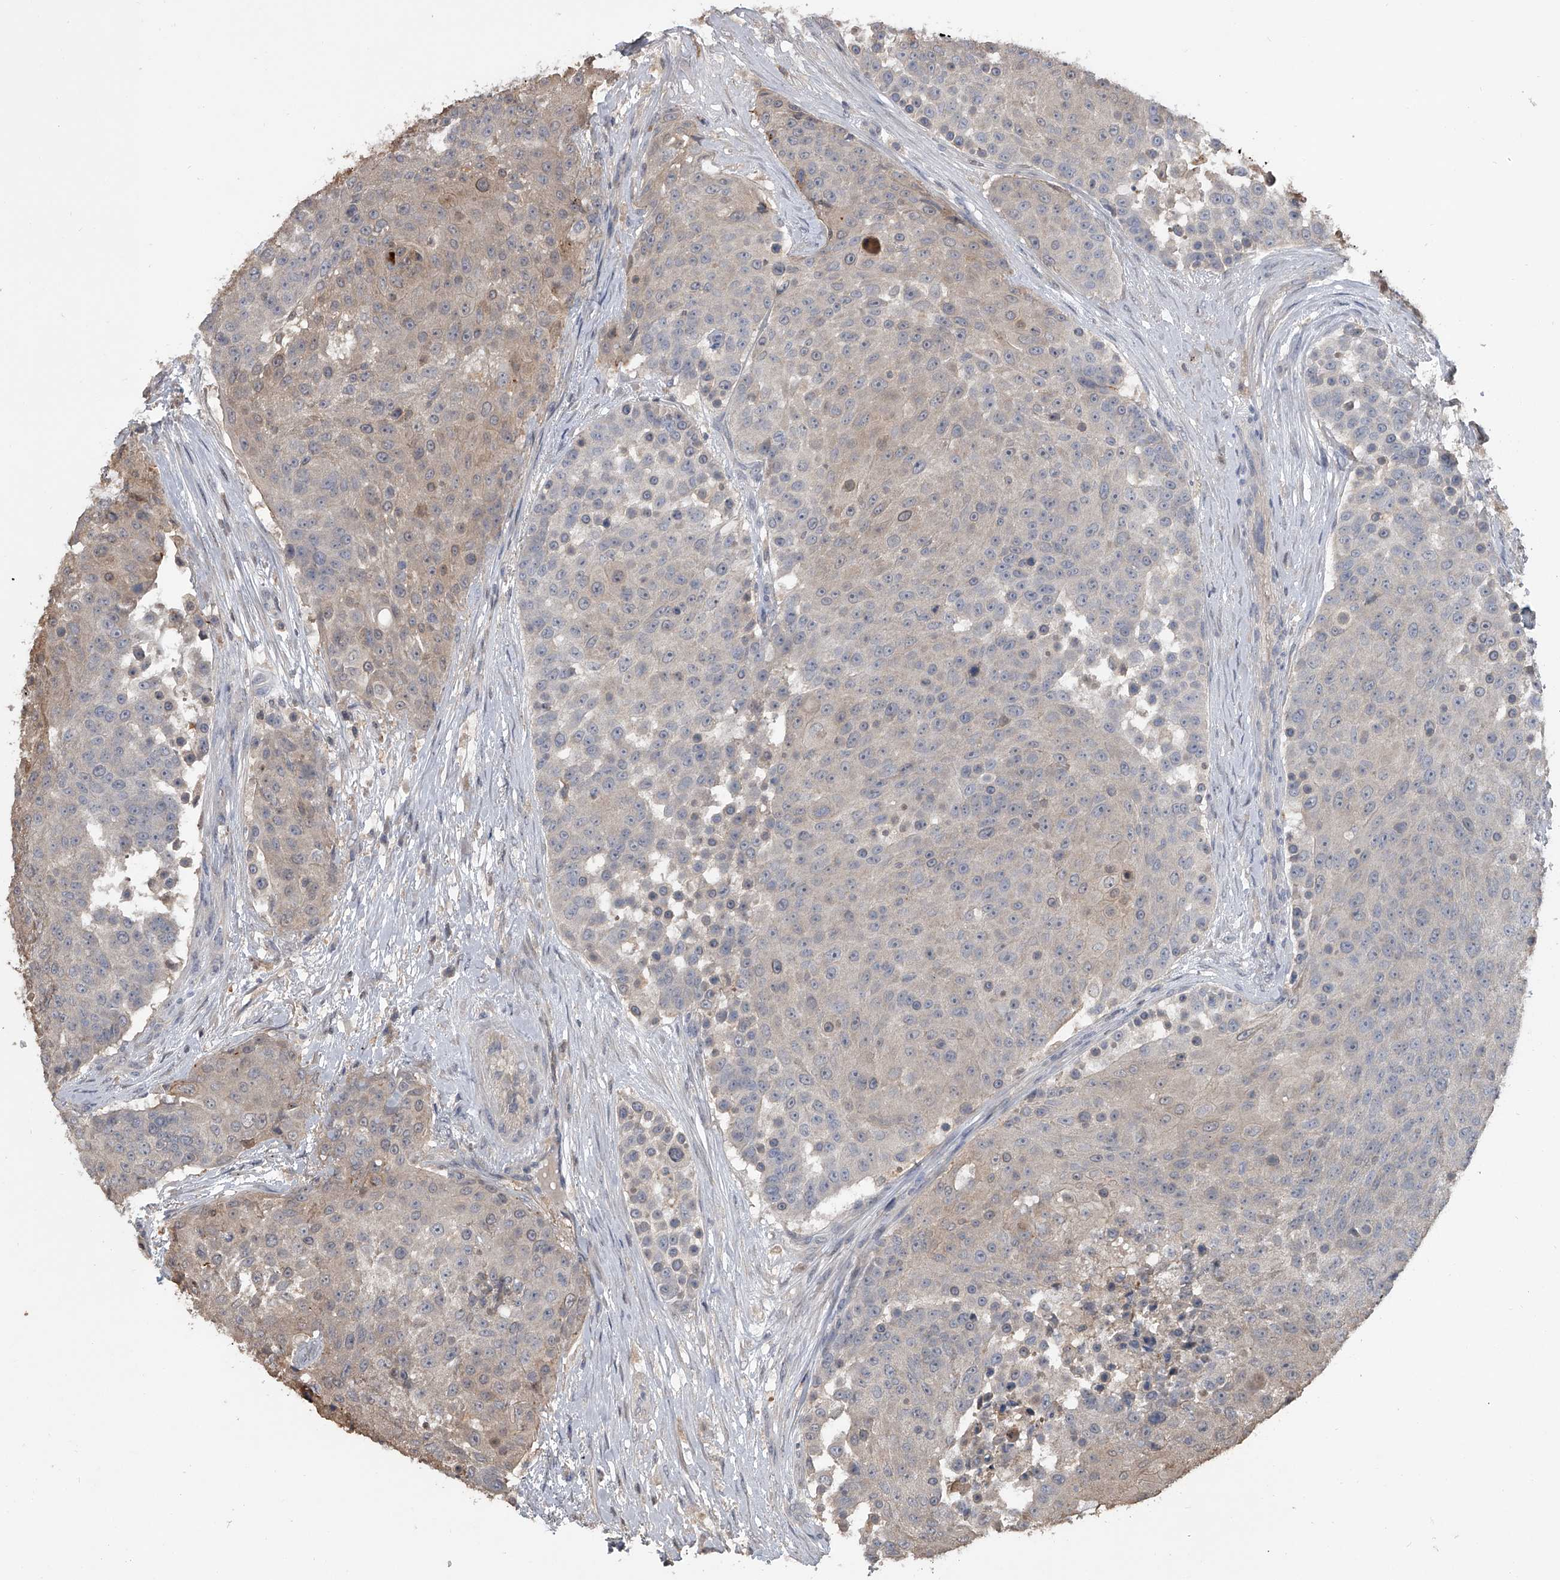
{"staining": {"intensity": "weak", "quantity": "<25%", "location": "cytoplasmic/membranous"}, "tissue": "urothelial cancer", "cell_type": "Tumor cells", "image_type": "cancer", "snomed": [{"axis": "morphology", "description": "Urothelial carcinoma, High grade"}, {"axis": "topography", "description": "Urinary bladder"}], "caption": "This is a histopathology image of immunohistochemistry (IHC) staining of urothelial carcinoma (high-grade), which shows no positivity in tumor cells. Brightfield microscopy of immunohistochemistry (IHC) stained with DAB (3,3'-diaminobenzidine) (brown) and hematoxylin (blue), captured at high magnification.", "gene": "DOCK9", "patient": {"sex": "female", "age": 63}}